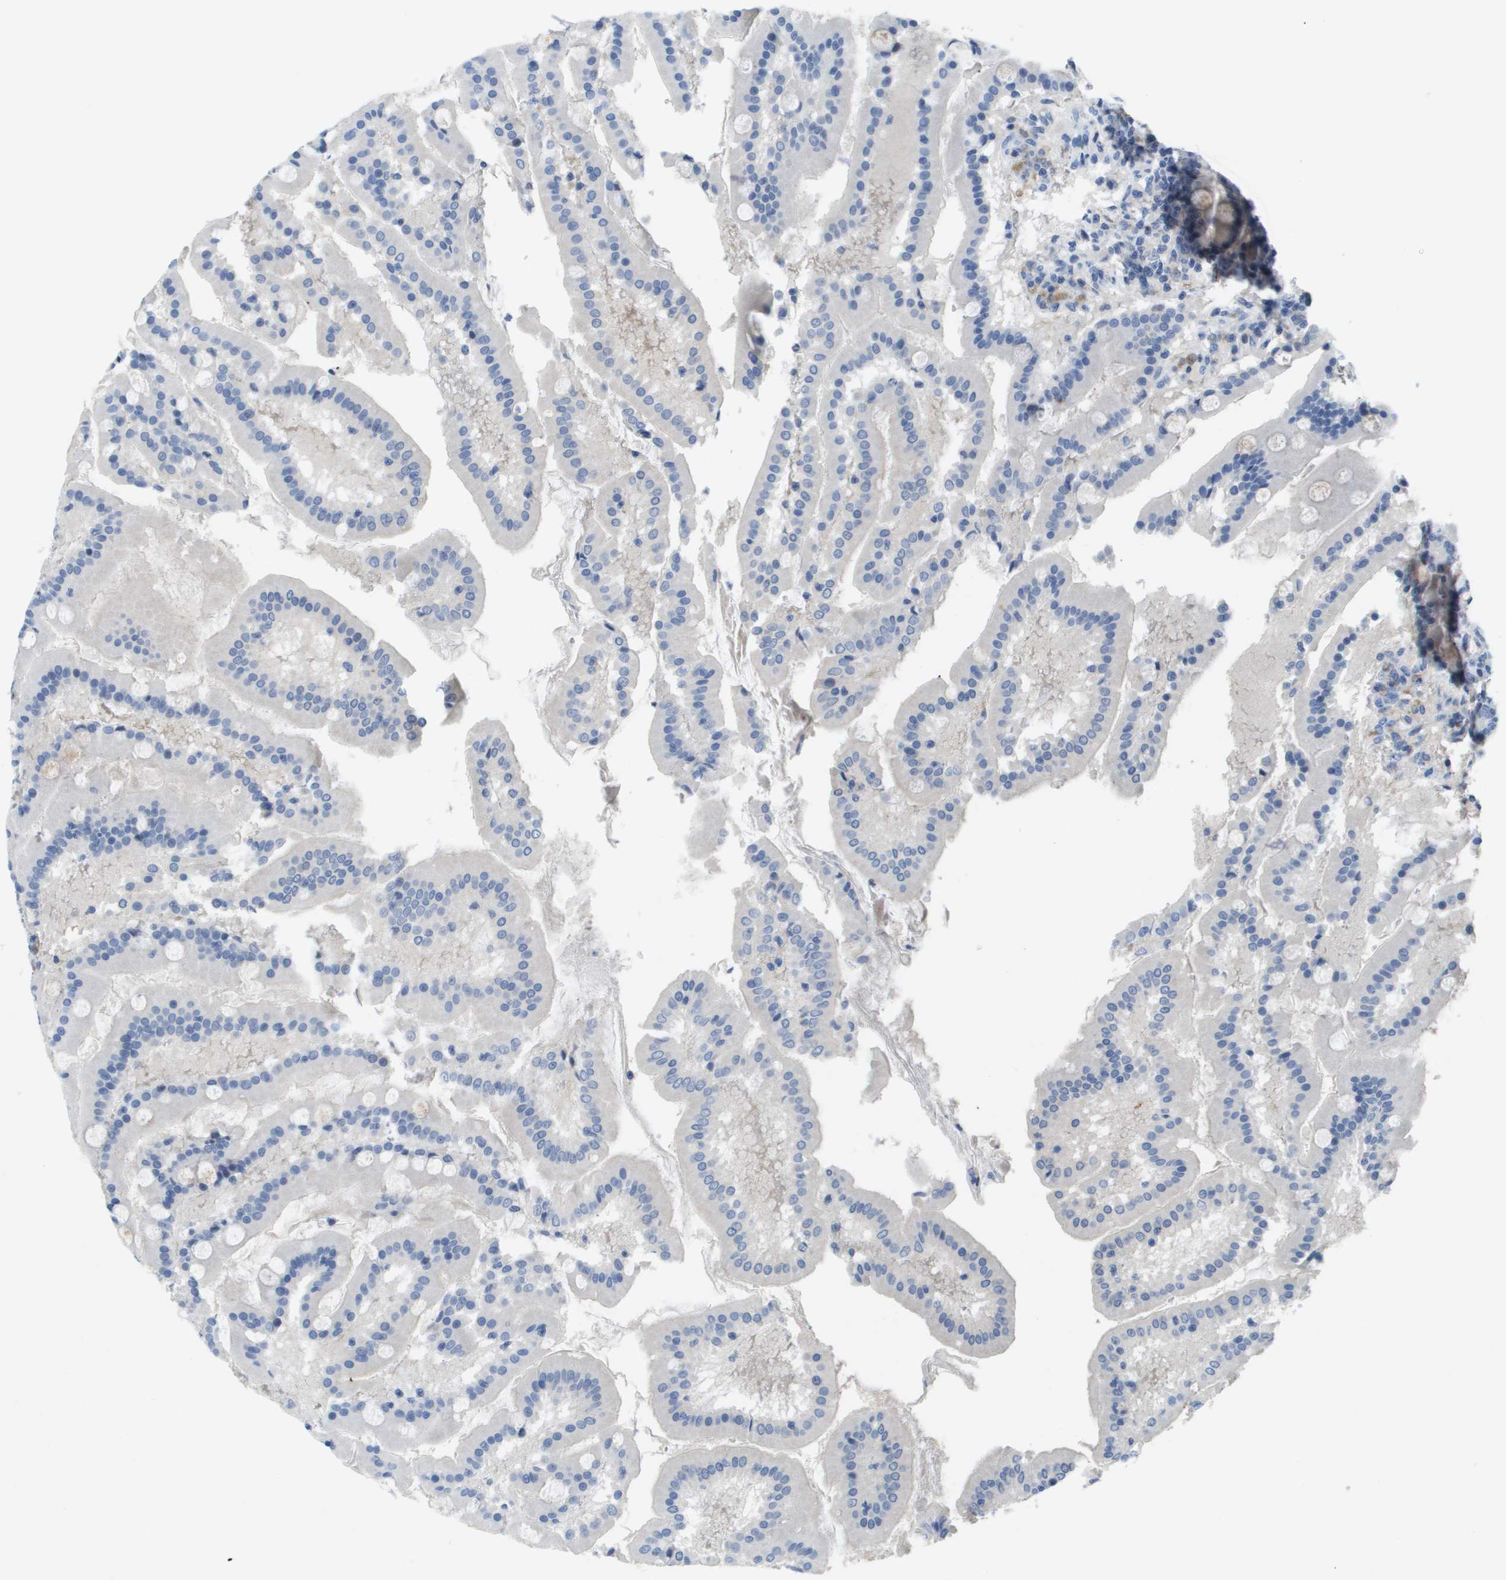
{"staining": {"intensity": "weak", "quantity": "<25%", "location": "cytoplasmic/membranous"}, "tissue": "duodenum", "cell_type": "Glandular cells", "image_type": "normal", "snomed": [{"axis": "morphology", "description": "Normal tissue, NOS"}, {"axis": "topography", "description": "Duodenum"}], "caption": "Duodenum stained for a protein using immunohistochemistry (IHC) displays no expression glandular cells.", "gene": "LIPG", "patient": {"sex": "male", "age": 50}}